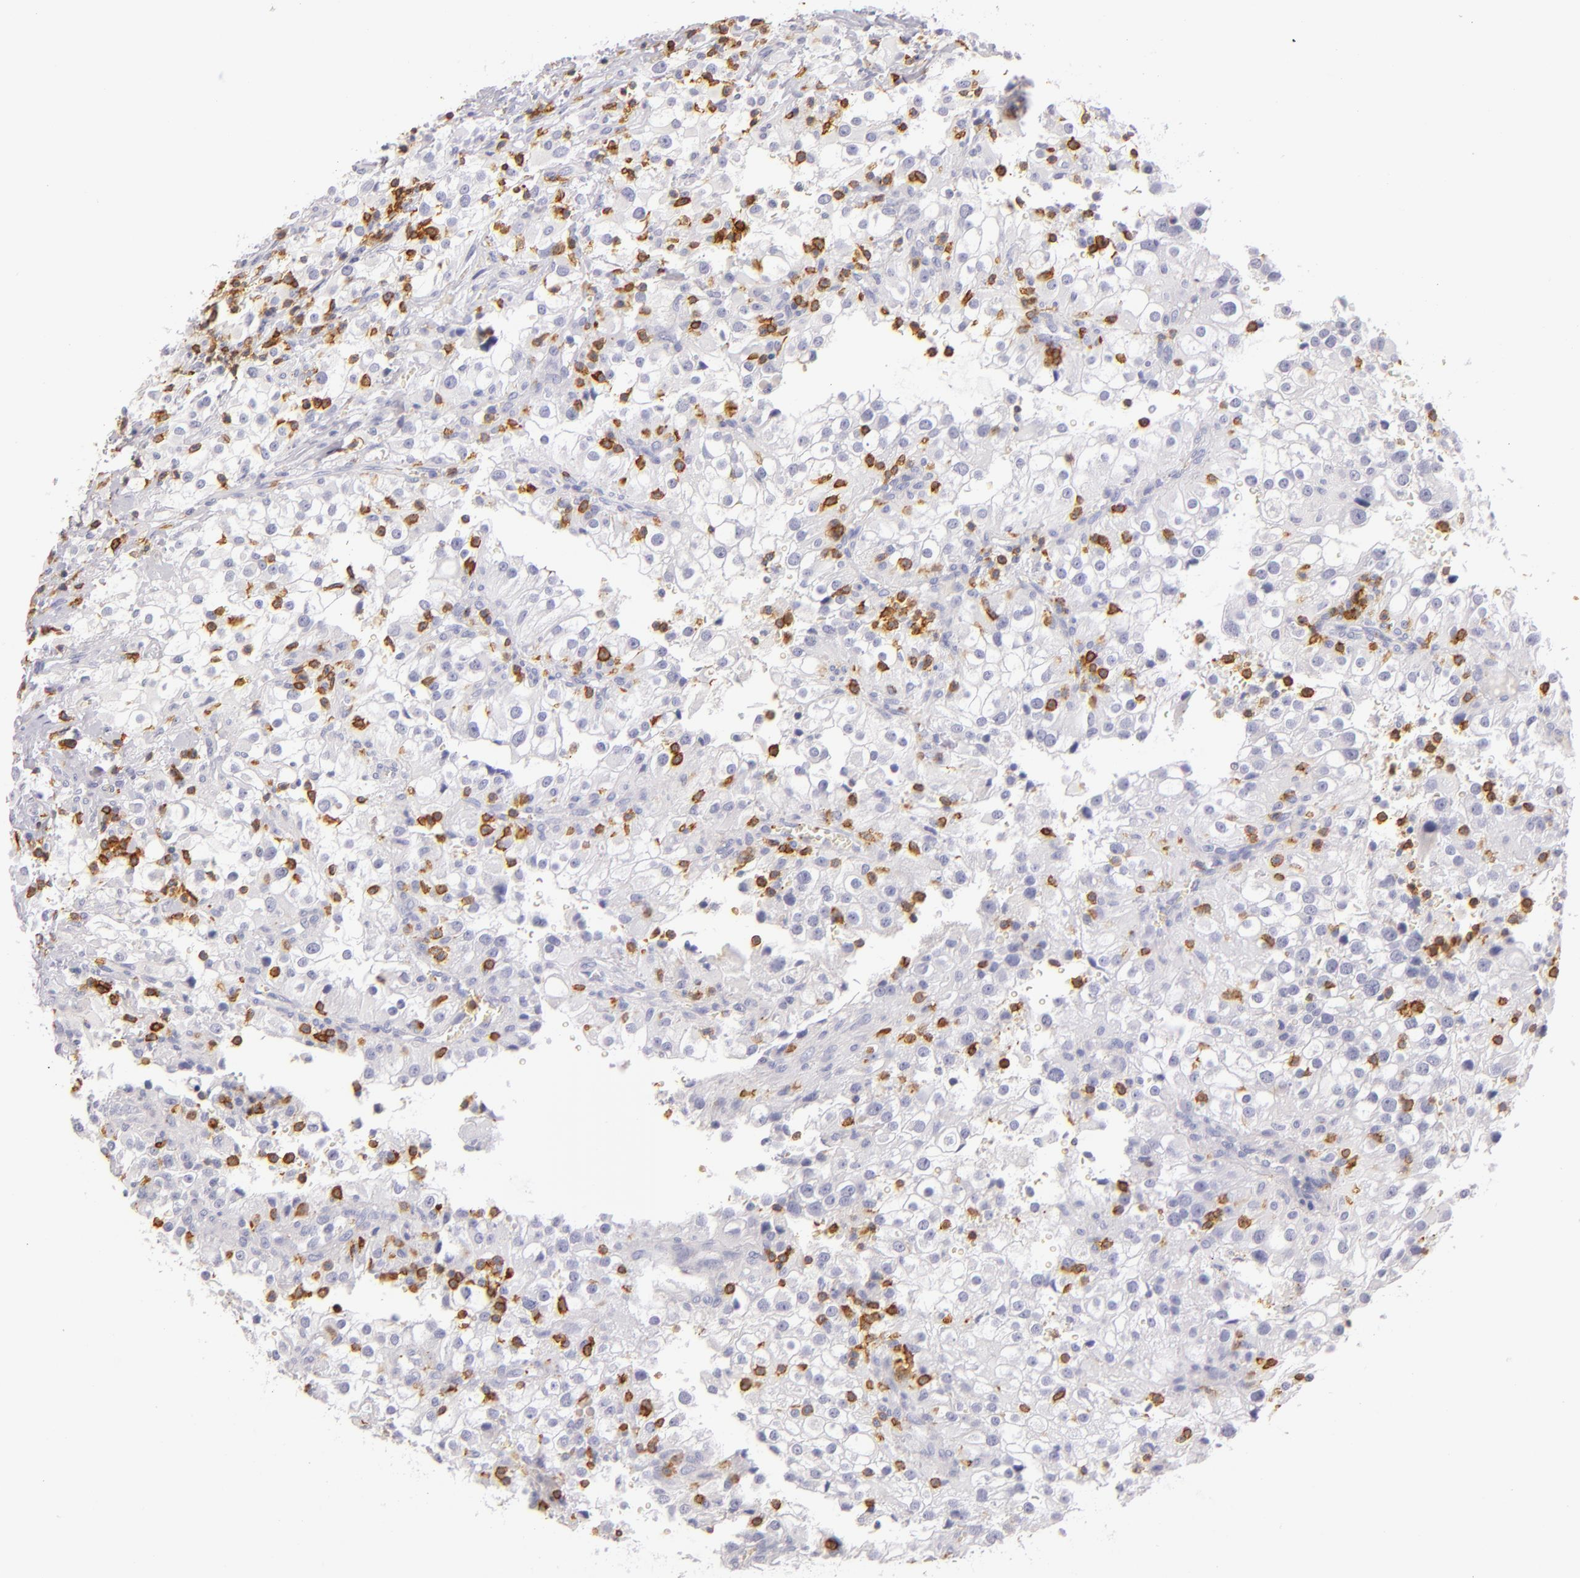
{"staining": {"intensity": "negative", "quantity": "none", "location": "none"}, "tissue": "renal cancer", "cell_type": "Tumor cells", "image_type": "cancer", "snomed": [{"axis": "morphology", "description": "Adenocarcinoma, NOS"}, {"axis": "topography", "description": "Kidney"}], "caption": "Photomicrograph shows no protein staining in tumor cells of renal cancer (adenocarcinoma) tissue.", "gene": "LAT", "patient": {"sex": "female", "age": 52}}